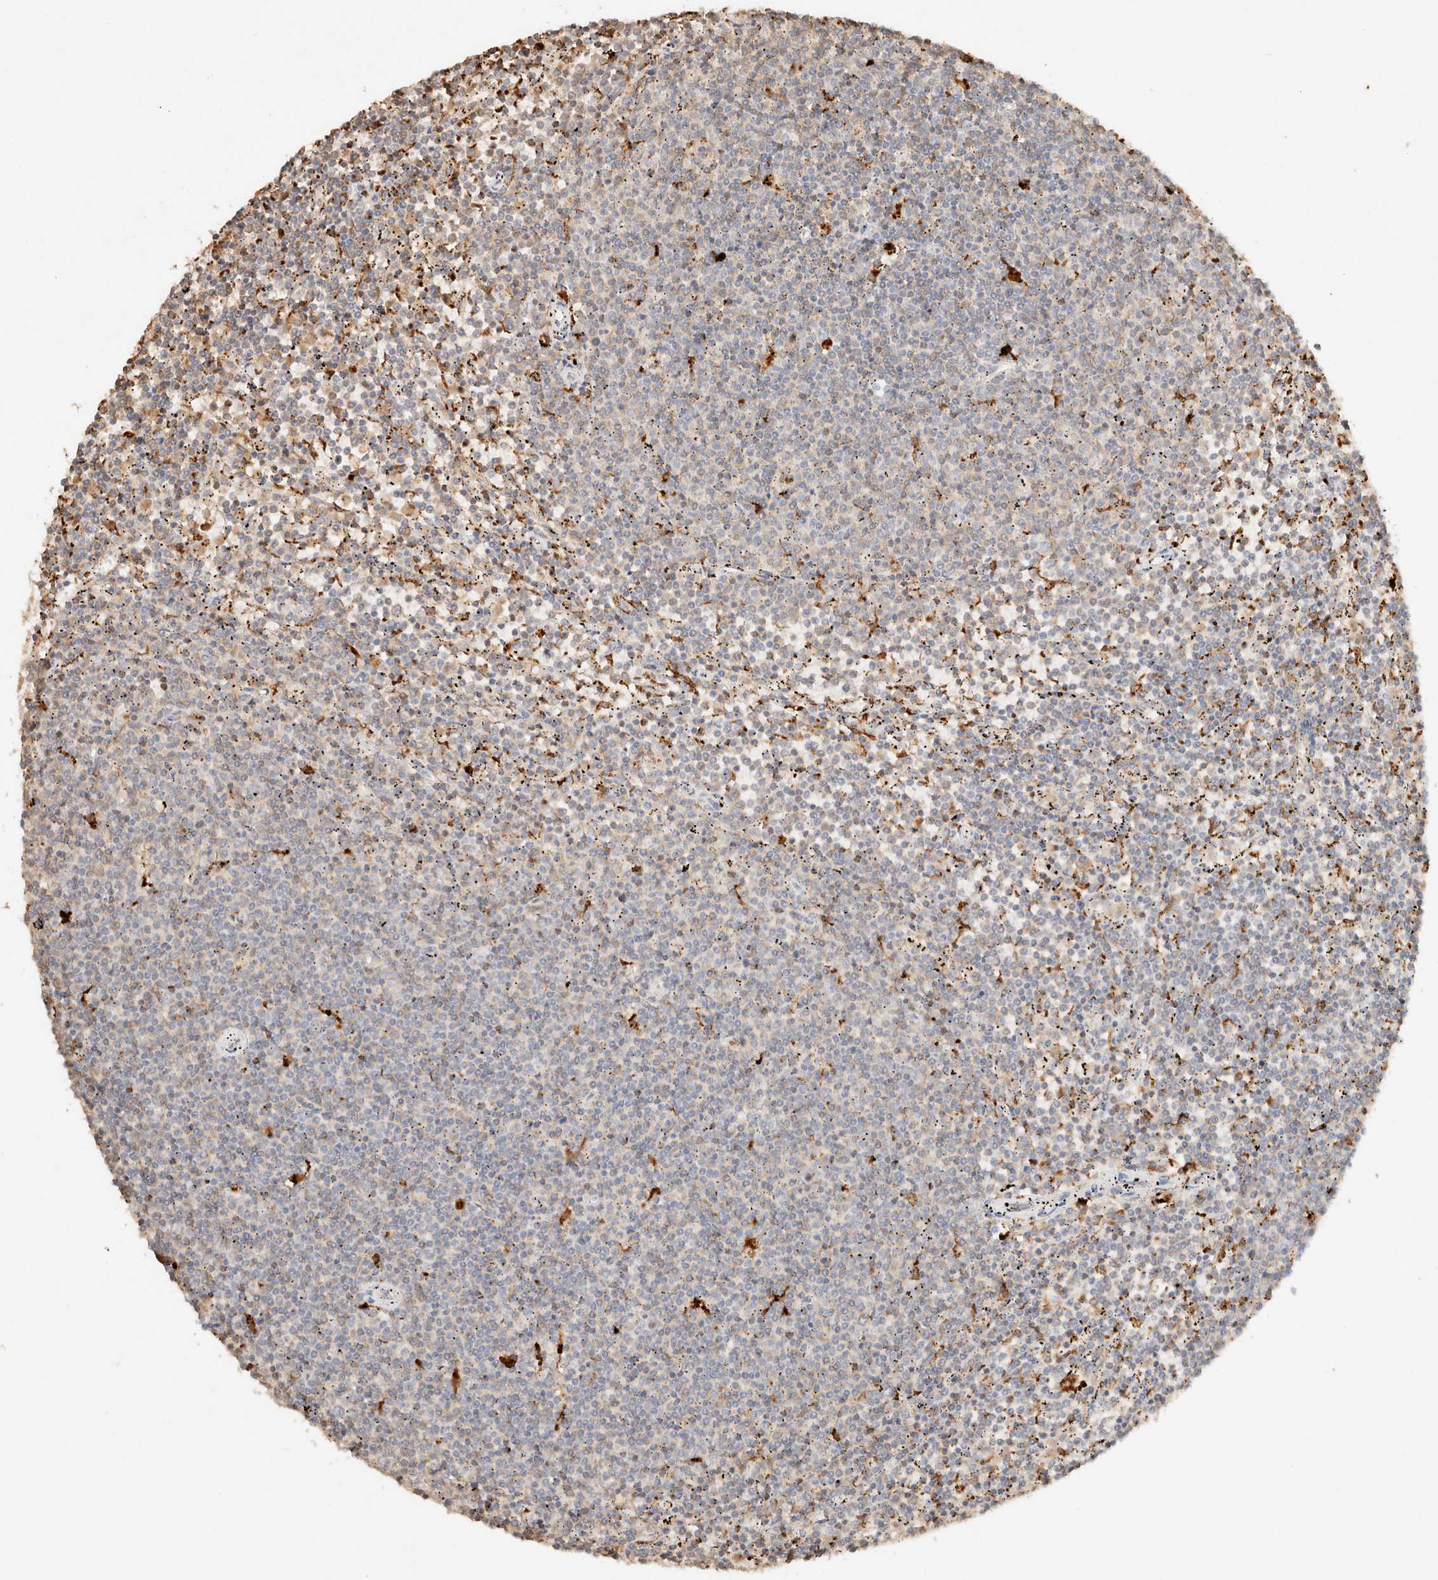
{"staining": {"intensity": "negative", "quantity": "none", "location": "none"}, "tissue": "lymphoma", "cell_type": "Tumor cells", "image_type": "cancer", "snomed": [{"axis": "morphology", "description": "Malignant lymphoma, non-Hodgkin's type, Low grade"}, {"axis": "topography", "description": "Spleen"}], "caption": "The micrograph demonstrates no significant expression in tumor cells of malignant lymphoma, non-Hodgkin's type (low-grade).", "gene": "CTSC", "patient": {"sex": "female", "age": 50}}